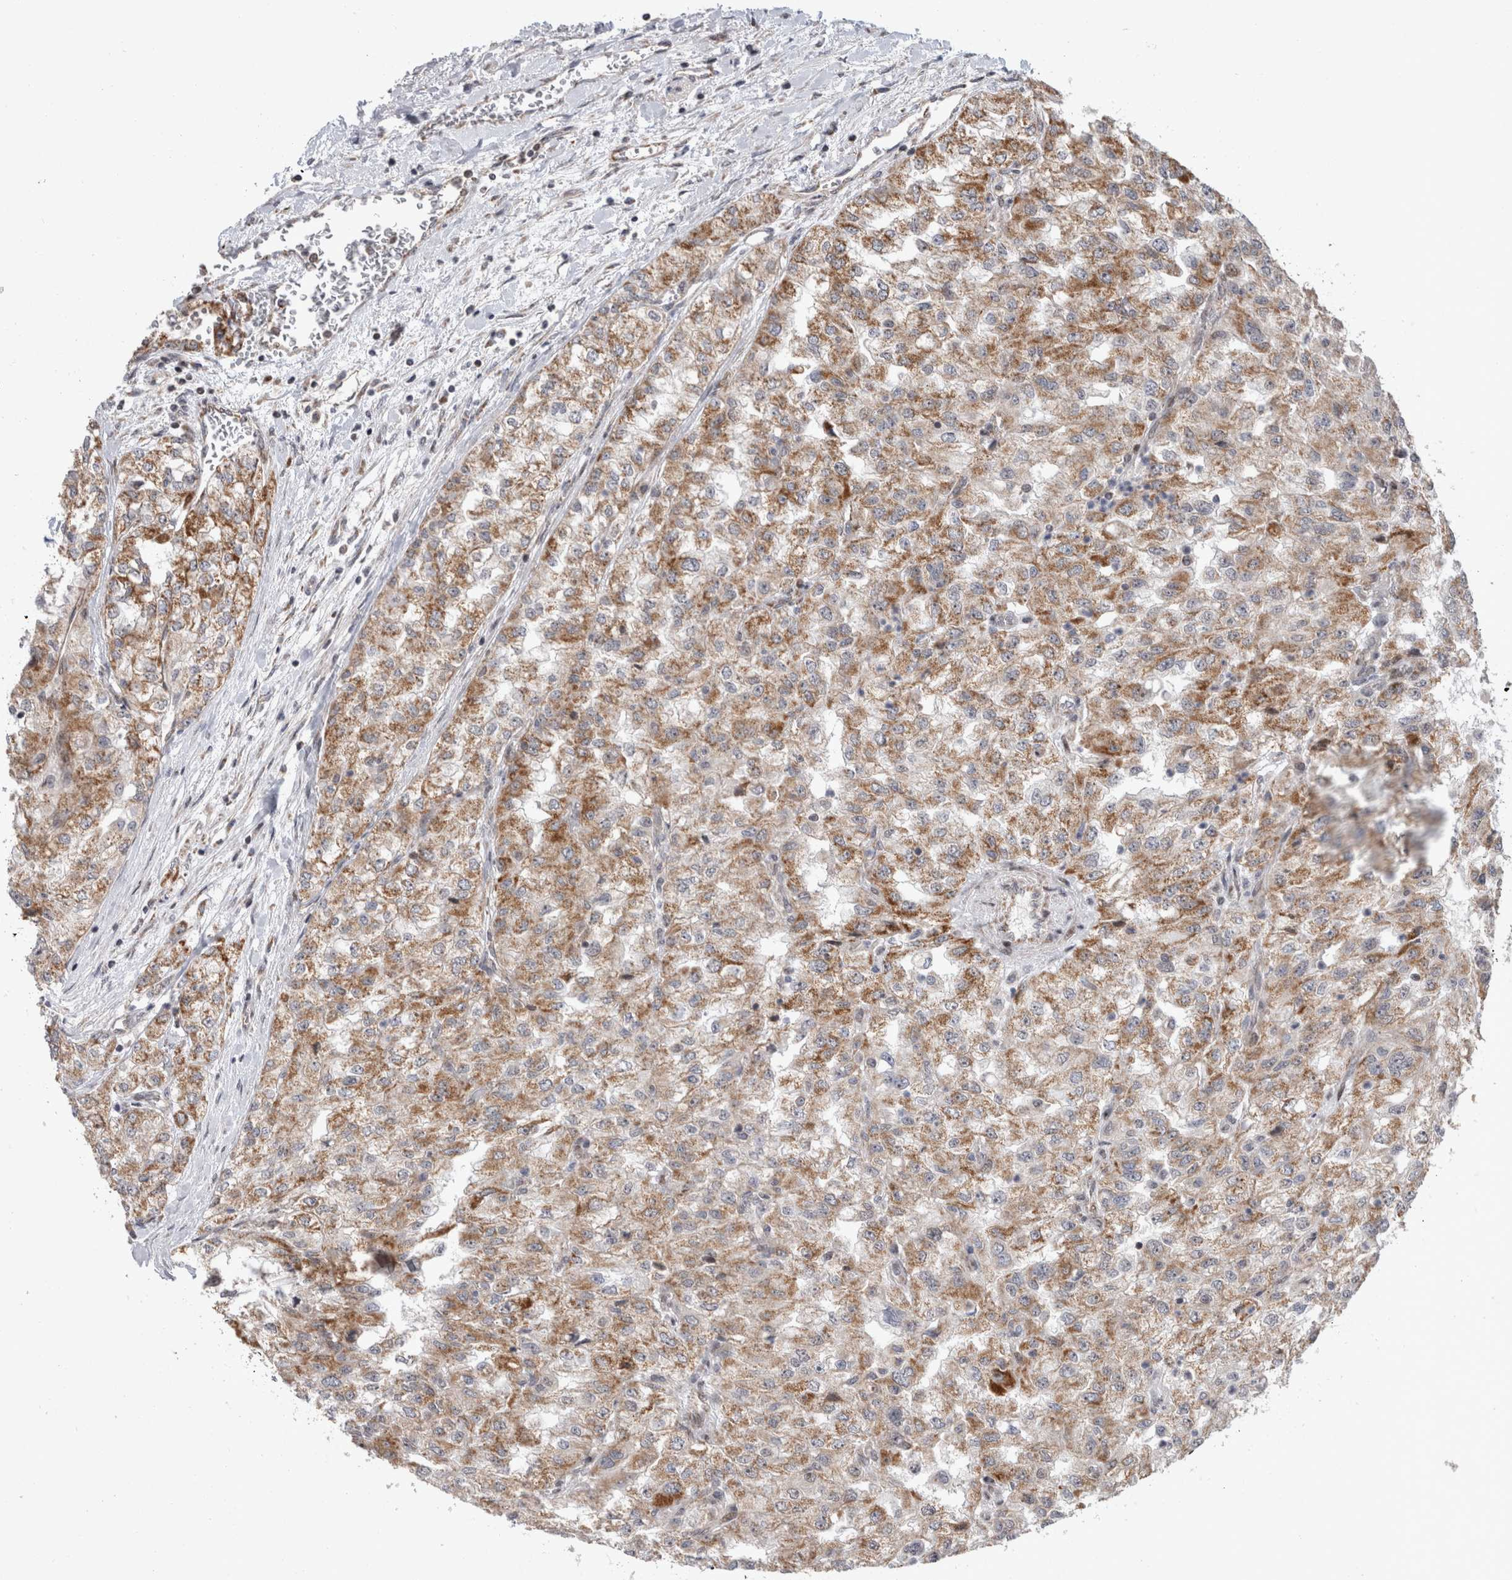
{"staining": {"intensity": "moderate", "quantity": ">75%", "location": "cytoplasmic/membranous"}, "tissue": "renal cancer", "cell_type": "Tumor cells", "image_type": "cancer", "snomed": [{"axis": "morphology", "description": "Adenocarcinoma, NOS"}, {"axis": "topography", "description": "Kidney"}], "caption": "High-magnification brightfield microscopy of renal cancer stained with DAB (3,3'-diaminobenzidine) (brown) and counterstained with hematoxylin (blue). tumor cells exhibit moderate cytoplasmic/membranous staining is appreciated in approximately>75% of cells. The staining was performed using DAB (3,3'-diaminobenzidine), with brown indicating positive protein expression. Nuclei are stained blue with hematoxylin.", "gene": "MRPL37", "patient": {"sex": "female", "age": 54}}